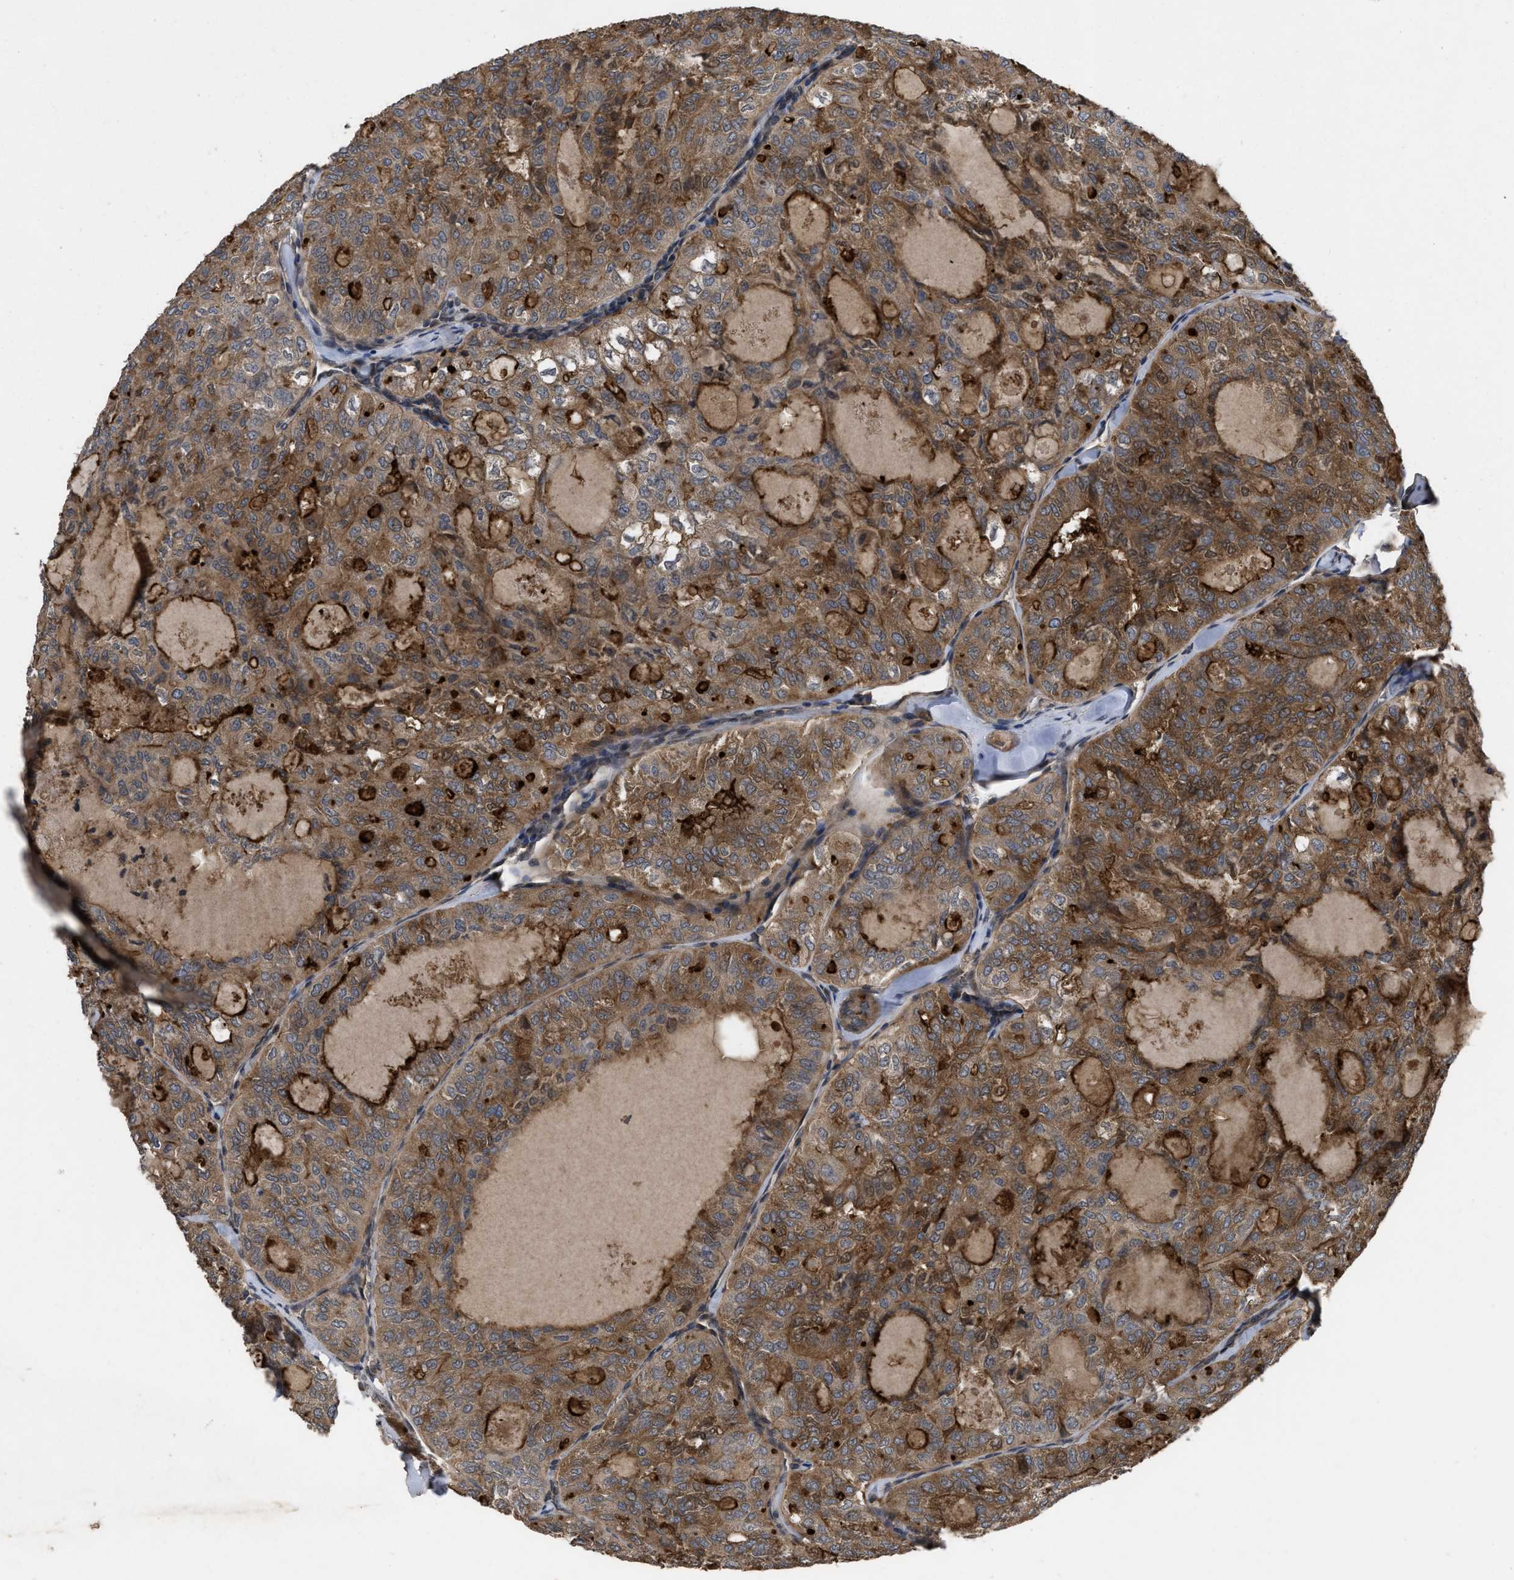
{"staining": {"intensity": "moderate", "quantity": ">75%", "location": "cytoplasmic/membranous"}, "tissue": "thyroid cancer", "cell_type": "Tumor cells", "image_type": "cancer", "snomed": [{"axis": "morphology", "description": "Follicular adenoma carcinoma, NOS"}, {"axis": "topography", "description": "Thyroid gland"}], "caption": "A brown stain shows moderate cytoplasmic/membranous positivity of a protein in human thyroid cancer tumor cells. (DAB (3,3'-diaminobenzidine) IHC, brown staining for protein, blue staining for nuclei).", "gene": "UTRN", "patient": {"sex": "male", "age": 75}}